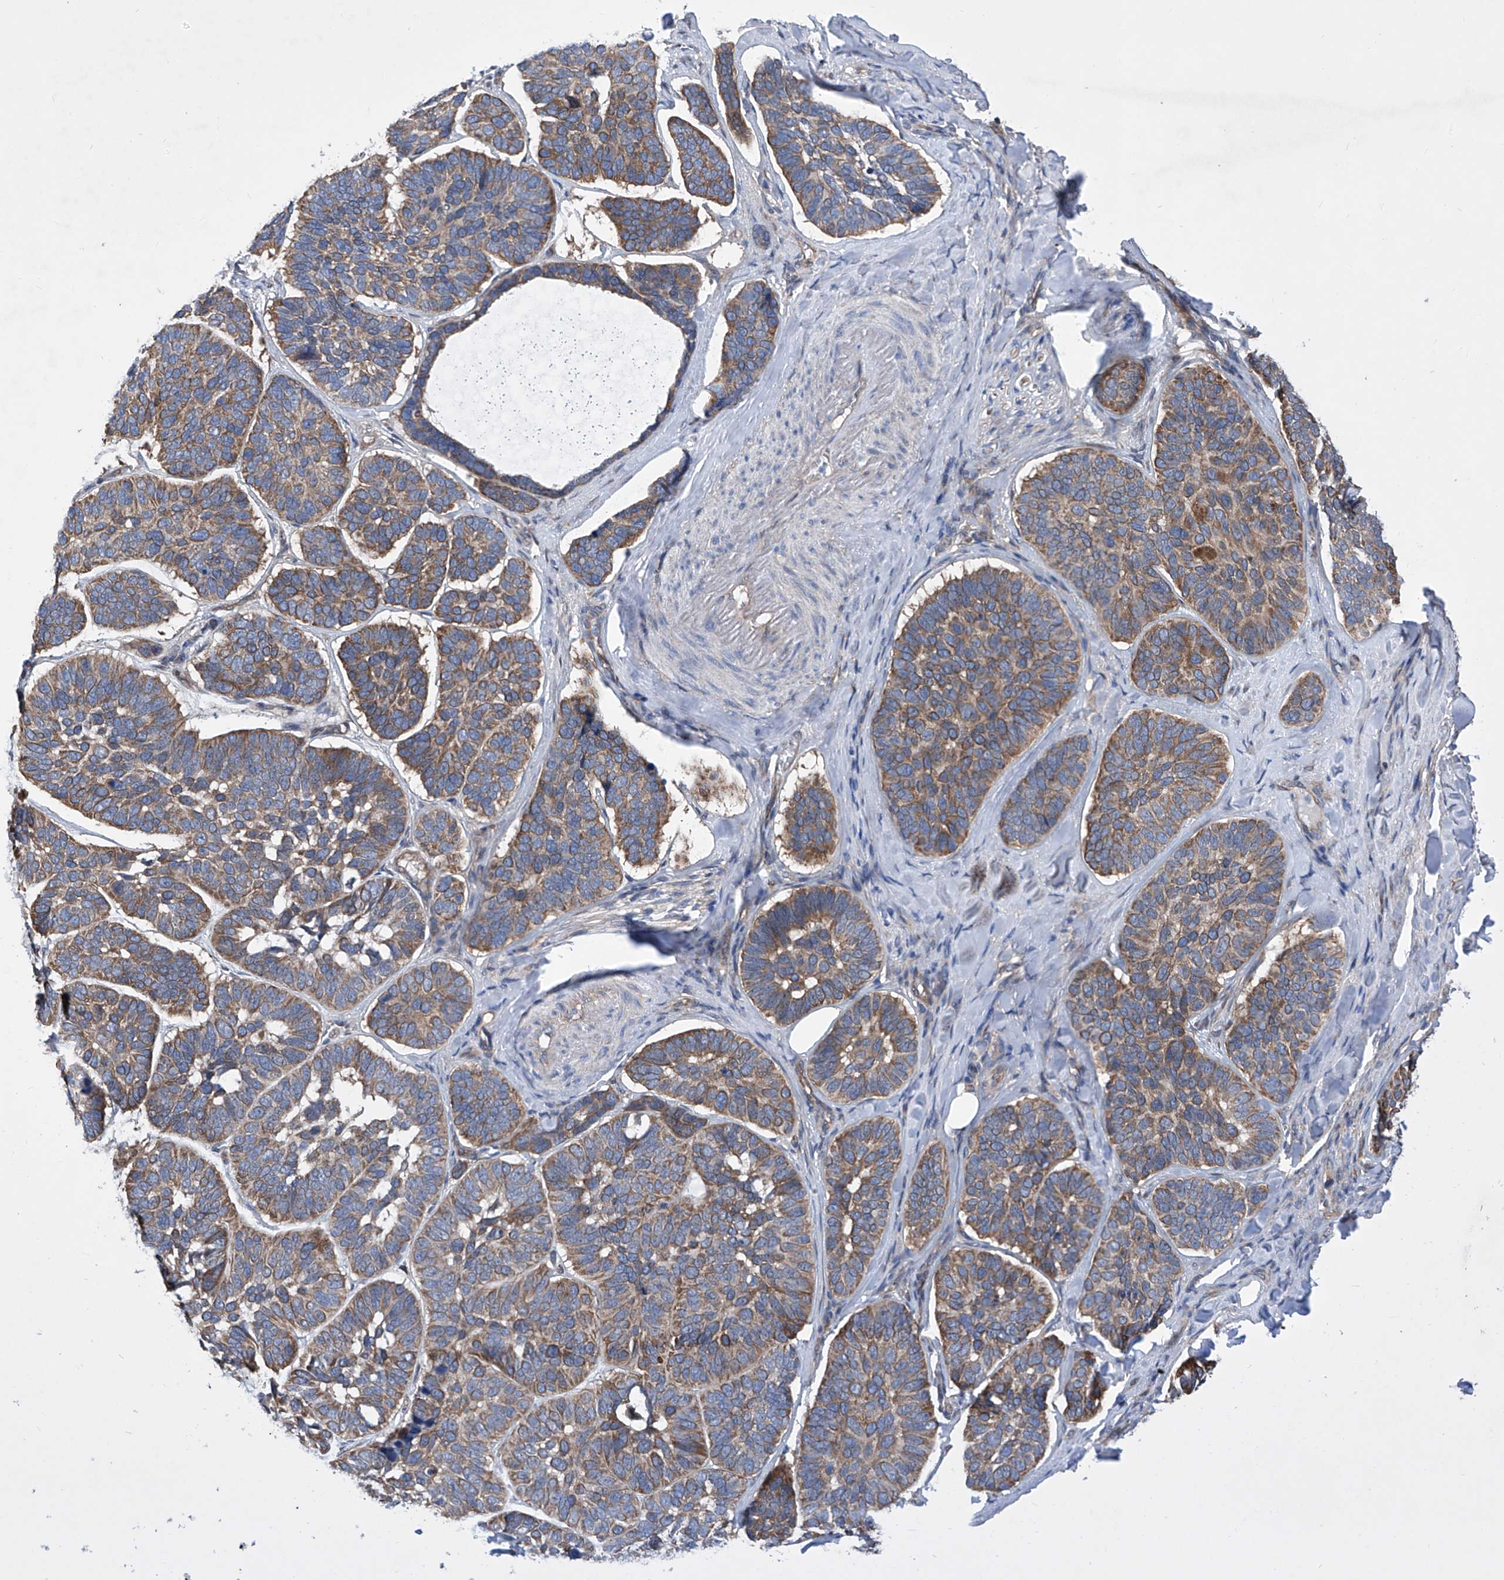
{"staining": {"intensity": "moderate", "quantity": ">75%", "location": "cytoplasmic/membranous"}, "tissue": "skin cancer", "cell_type": "Tumor cells", "image_type": "cancer", "snomed": [{"axis": "morphology", "description": "Basal cell carcinoma"}, {"axis": "topography", "description": "Skin"}], "caption": "Basal cell carcinoma (skin) was stained to show a protein in brown. There is medium levels of moderate cytoplasmic/membranous staining in about >75% of tumor cells.", "gene": "KTI12", "patient": {"sex": "male", "age": 62}}